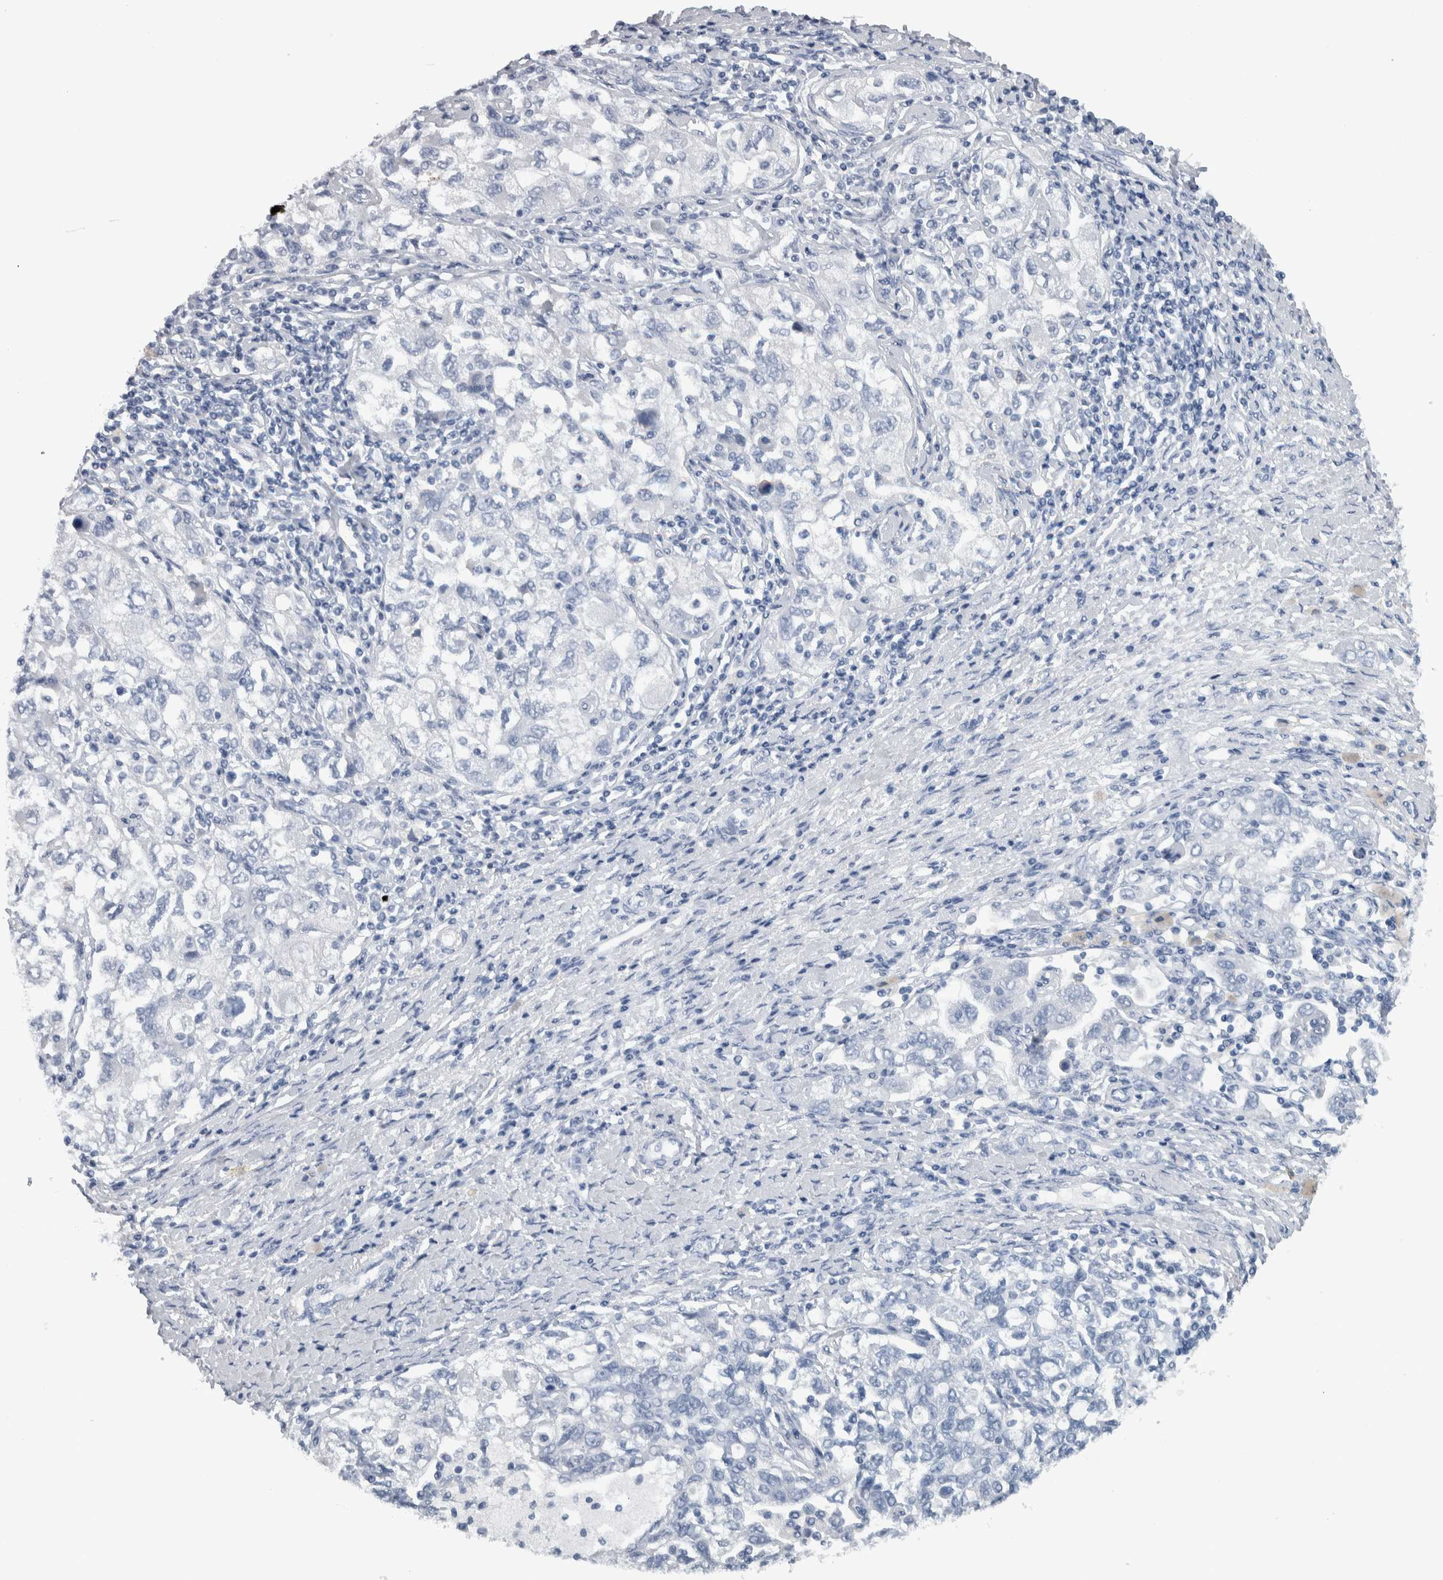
{"staining": {"intensity": "negative", "quantity": "none", "location": "none"}, "tissue": "ovarian cancer", "cell_type": "Tumor cells", "image_type": "cancer", "snomed": [{"axis": "morphology", "description": "Carcinoma, NOS"}, {"axis": "morphology", "description": "Cystadenocarcinoma, serous, NOS"}, {"axis": "topography", "description": "Ovary"}], "caption": "DAB (3,3'-diaminobenzidine) immunohistochemical staining of human ovarian serous cystadenocarcinoma shows no significant staining in tumor cells. Nuclei are stained in blue.", "gene": "CDH17", "patient": {"sex": "female", "age": 69}}